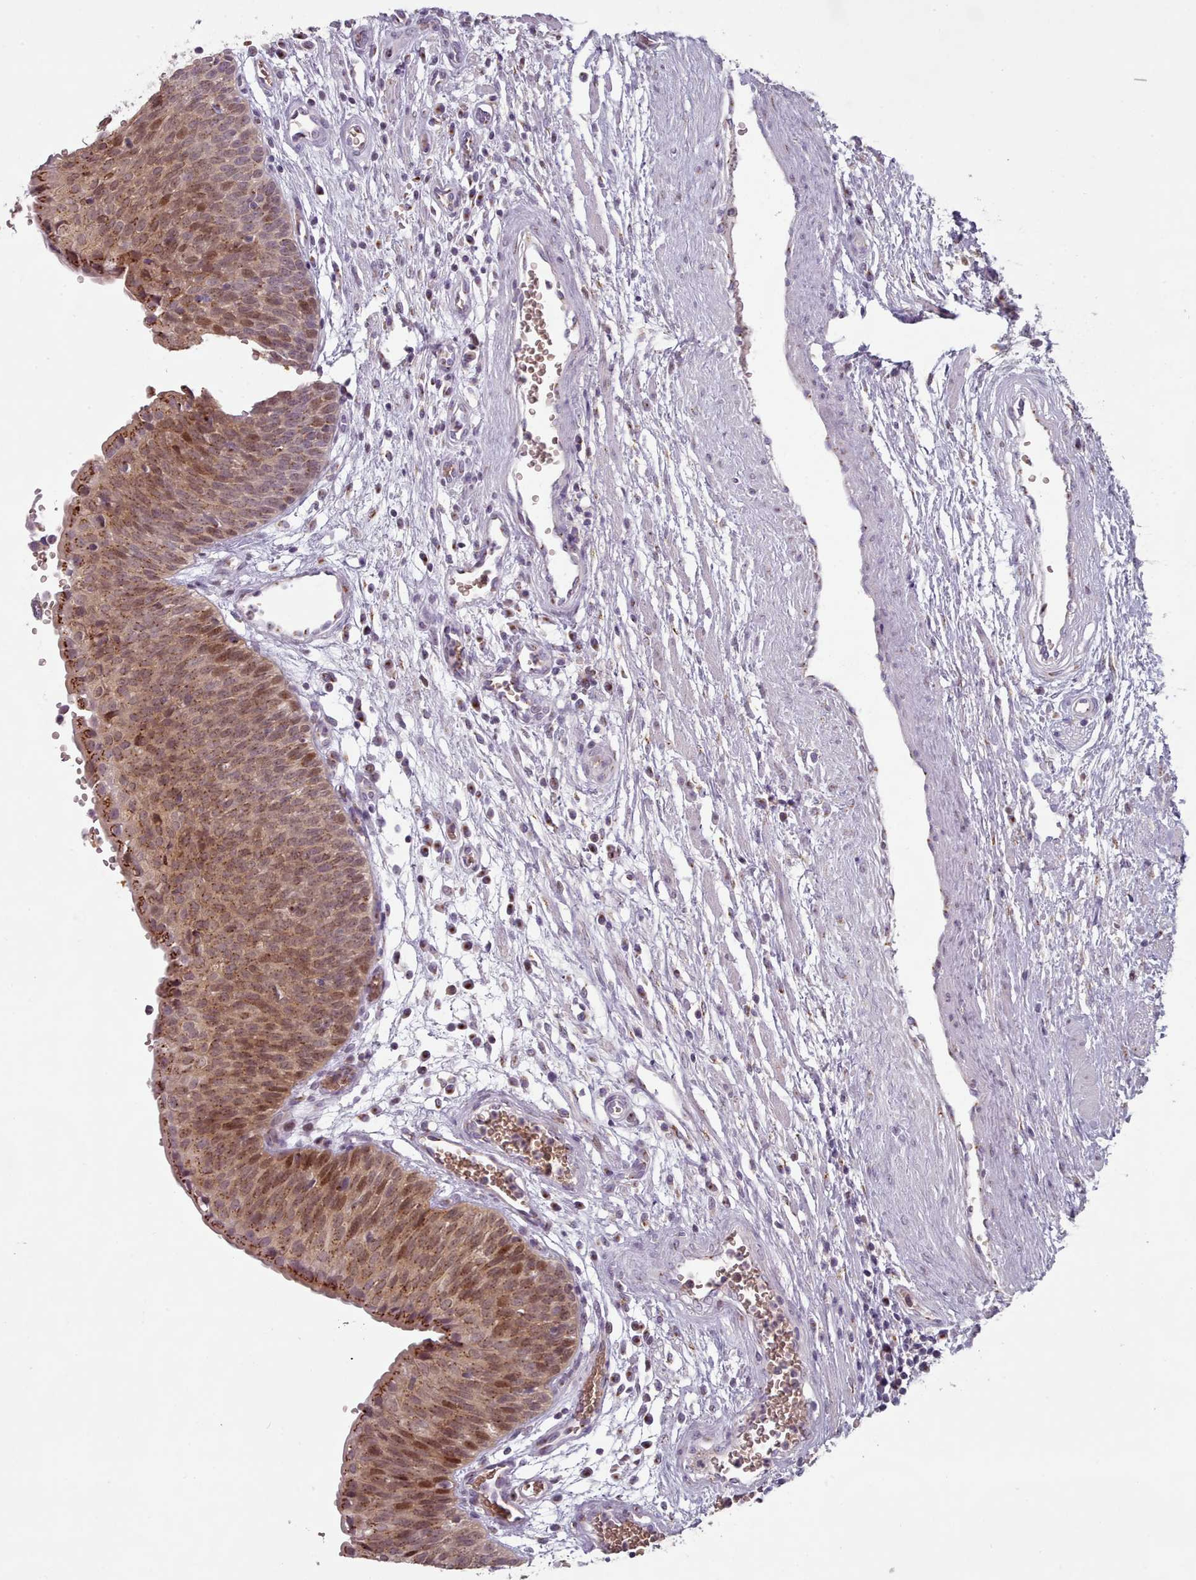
{"staining": {"intensity": "strong", "quantity": ">75%", "location": "cytoplasmic/membranous,nuclear"}, "tissue": "urinary bladder", "cell_type": "Urothelial cells", "image_type": "normal", "snomed": [{"axis": "morphology", "description": "Normal tissue, NOS"}, {"axis": "topography", "description": "Urinary bladder"}], "caption": "DAB (3,3'-diaminobenzidine) immunohistochemical staining of benign urinary bladder demonstrates strong cytoplasmic/membranous,nuclear protein staining in approximately >75% of urothelial cells.", "gene": "MAN1B1", "patient": {"sex": "male", "age": 55}}